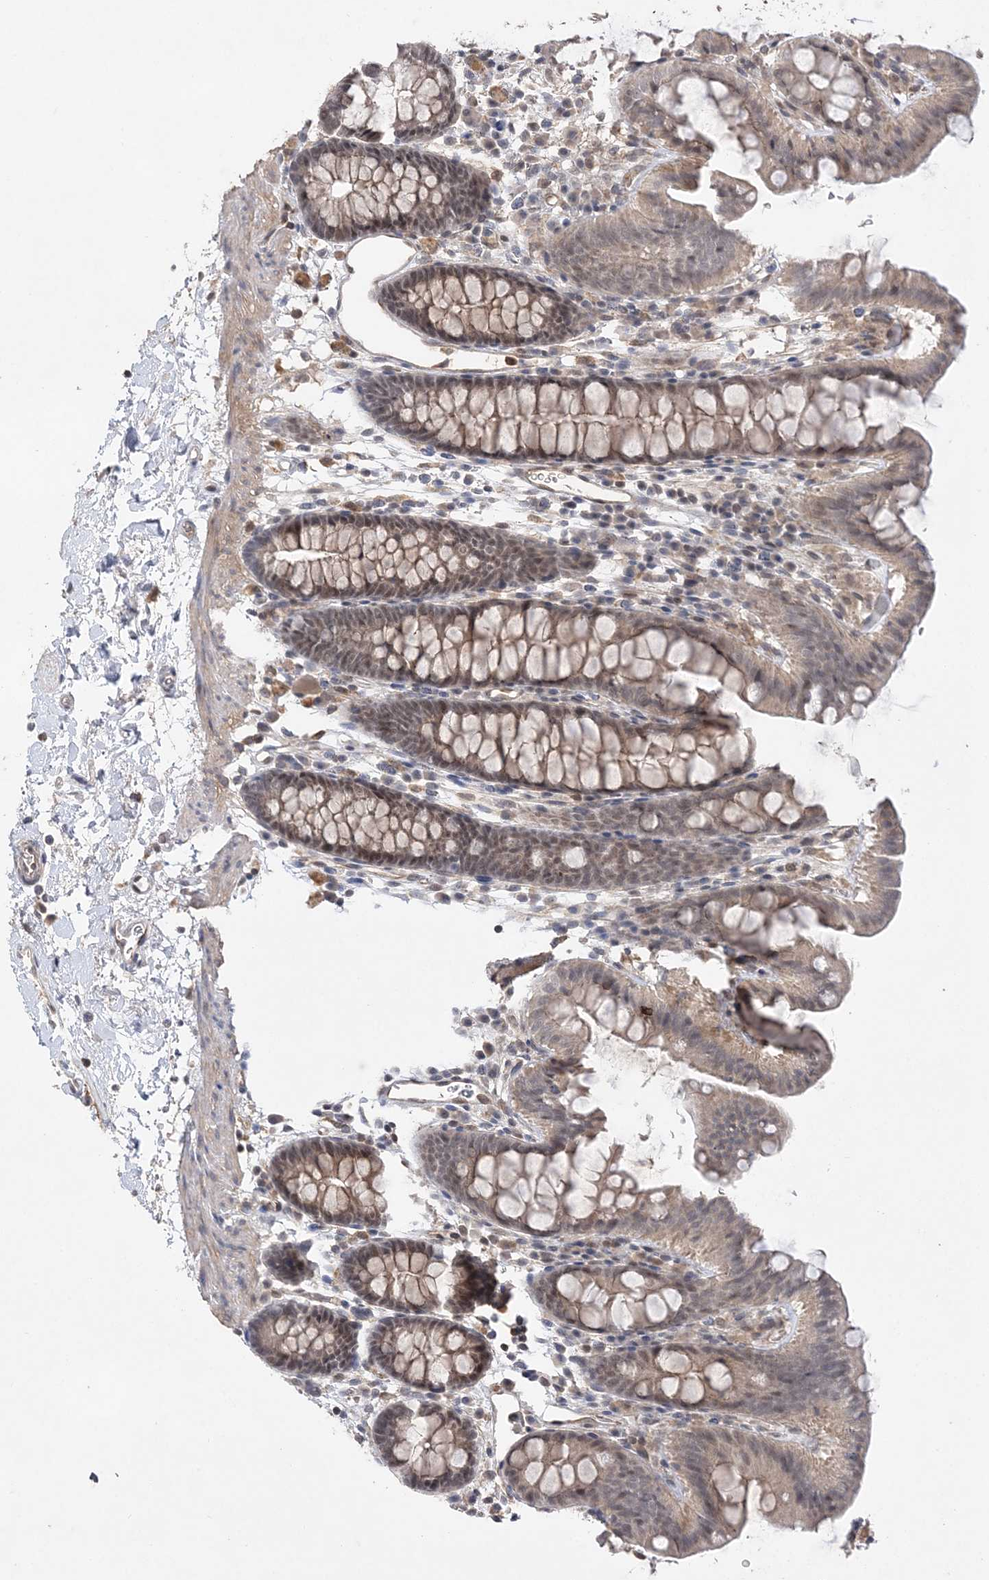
{"staining": {"intensity": "moderate", "quantity": ">75%", "location": "cytoplasmic/membranous"}, "tissue": "colon", "cell_type": "Endothelial cells", "image_type": "normal", "snomed": [{"axis": "morphology", "description": "Normal tissue, NOS"}, {"axis": "topography", "description": "Colon"}], "caption": "Moderate cytoplasmic/membranous protein positivity is appreciated in approximately >75% of endothelial cells in colon. The staining is performed using DAB (3,3'-diaminobenzidine) brown chromogen to label protein expression. The nuclei are counter-stained blue using hematoxylin.", "gene": "TMEM132B", "patient": {"sex": "male", "age": 75}}